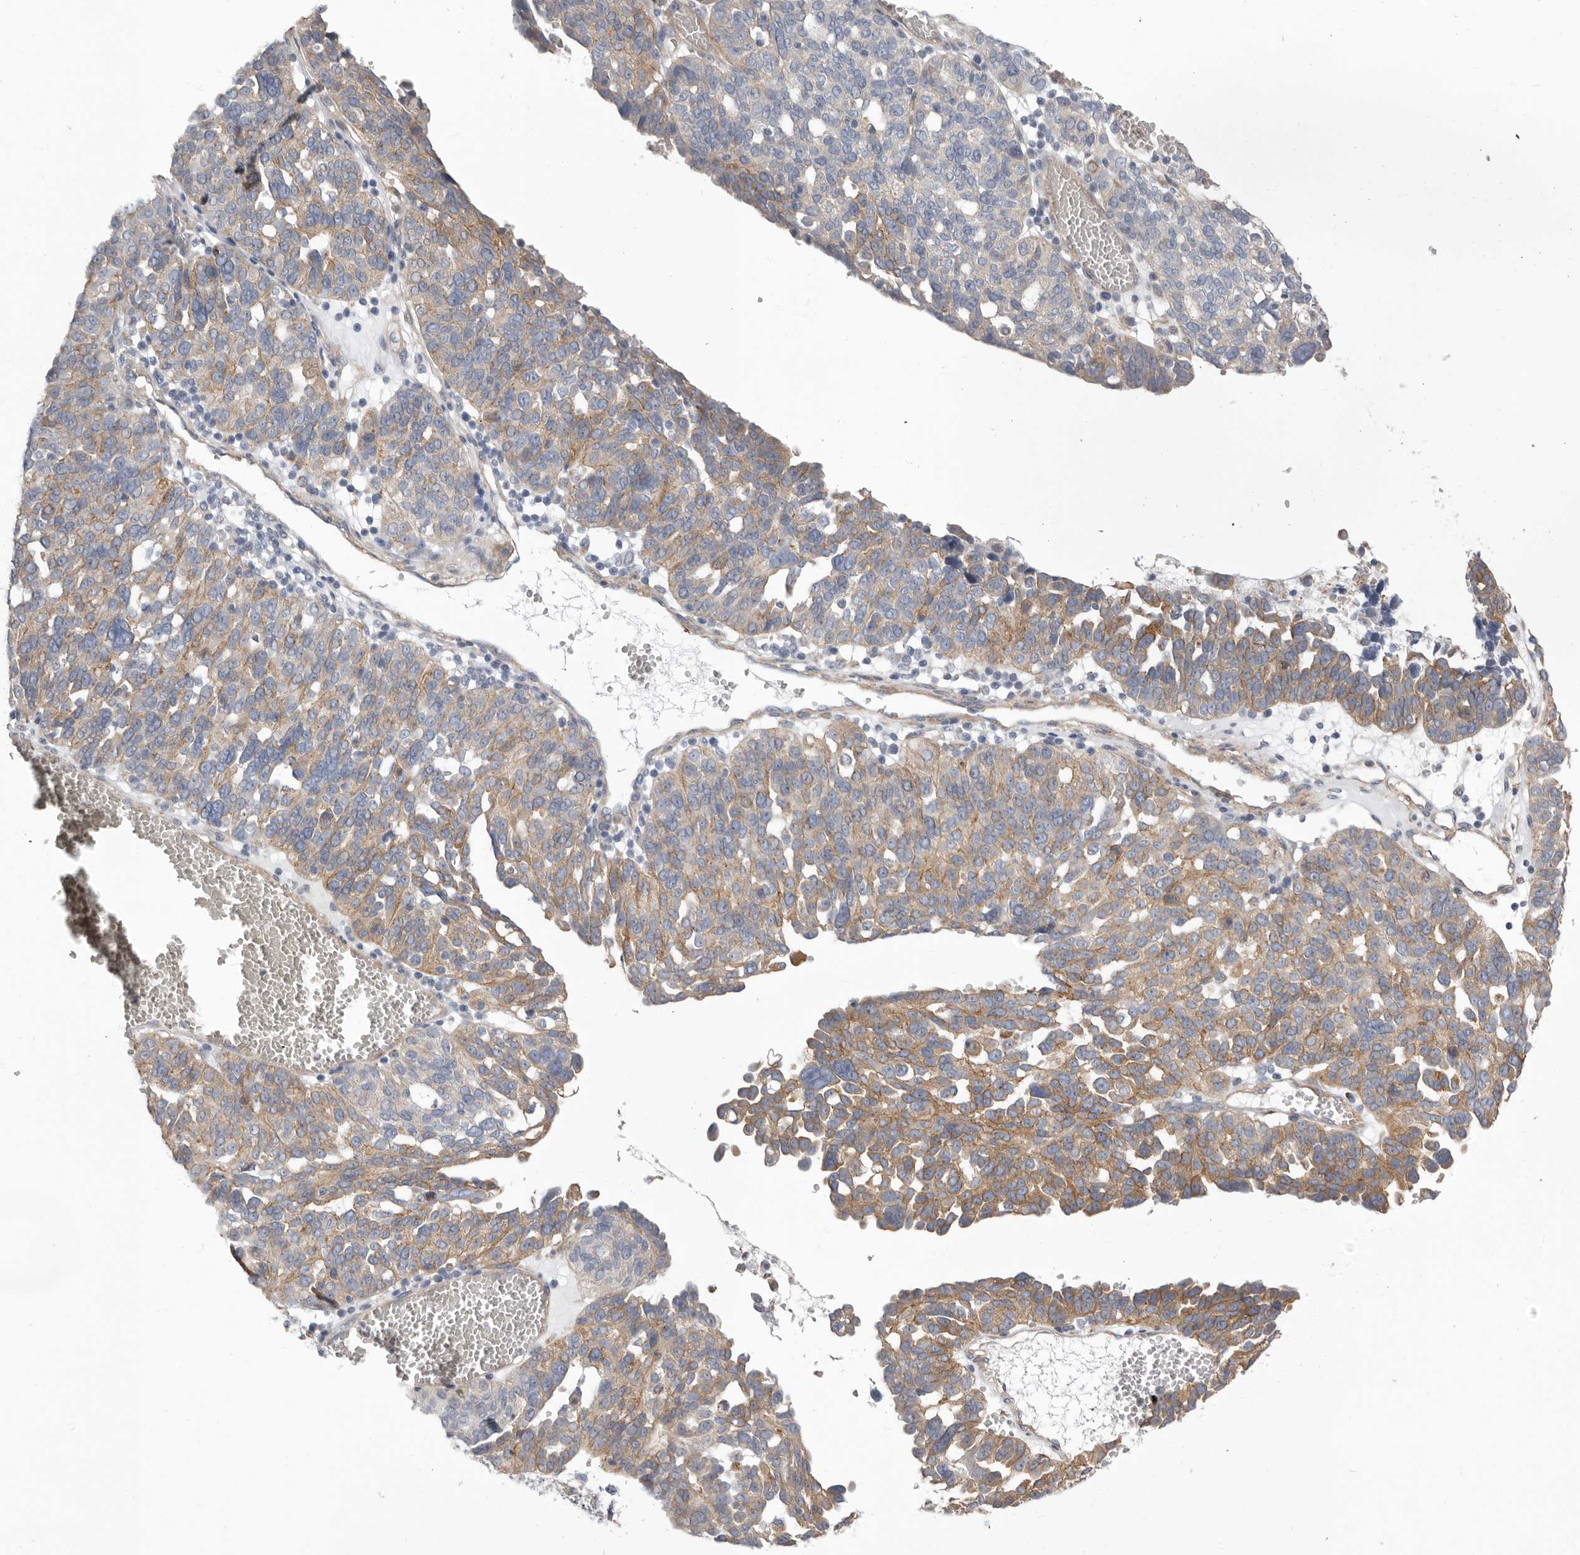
{"staining": {"intensity": "moderate", "quantity": "25%-75%", "location": "cytoplasmic/membranous"}, "tissue": "ovarian cancer", "cell_type": "Tumor cells", "image_type": "cancer", "snomed": [{"axis": "morphology", "description": "Cystadenocarcinoma, serous, NOS"}, {"axis": "topography", "description": "Ovary"}], "caption": "A histopathology image of ovarian cancer (serous cystadenocarcinoma) stained for a protein displays moderate cytoplasmic/membranous brown staining in tumor cells.", "gene": "ENAH", "patient": {"sex": "female", "age": 59}}